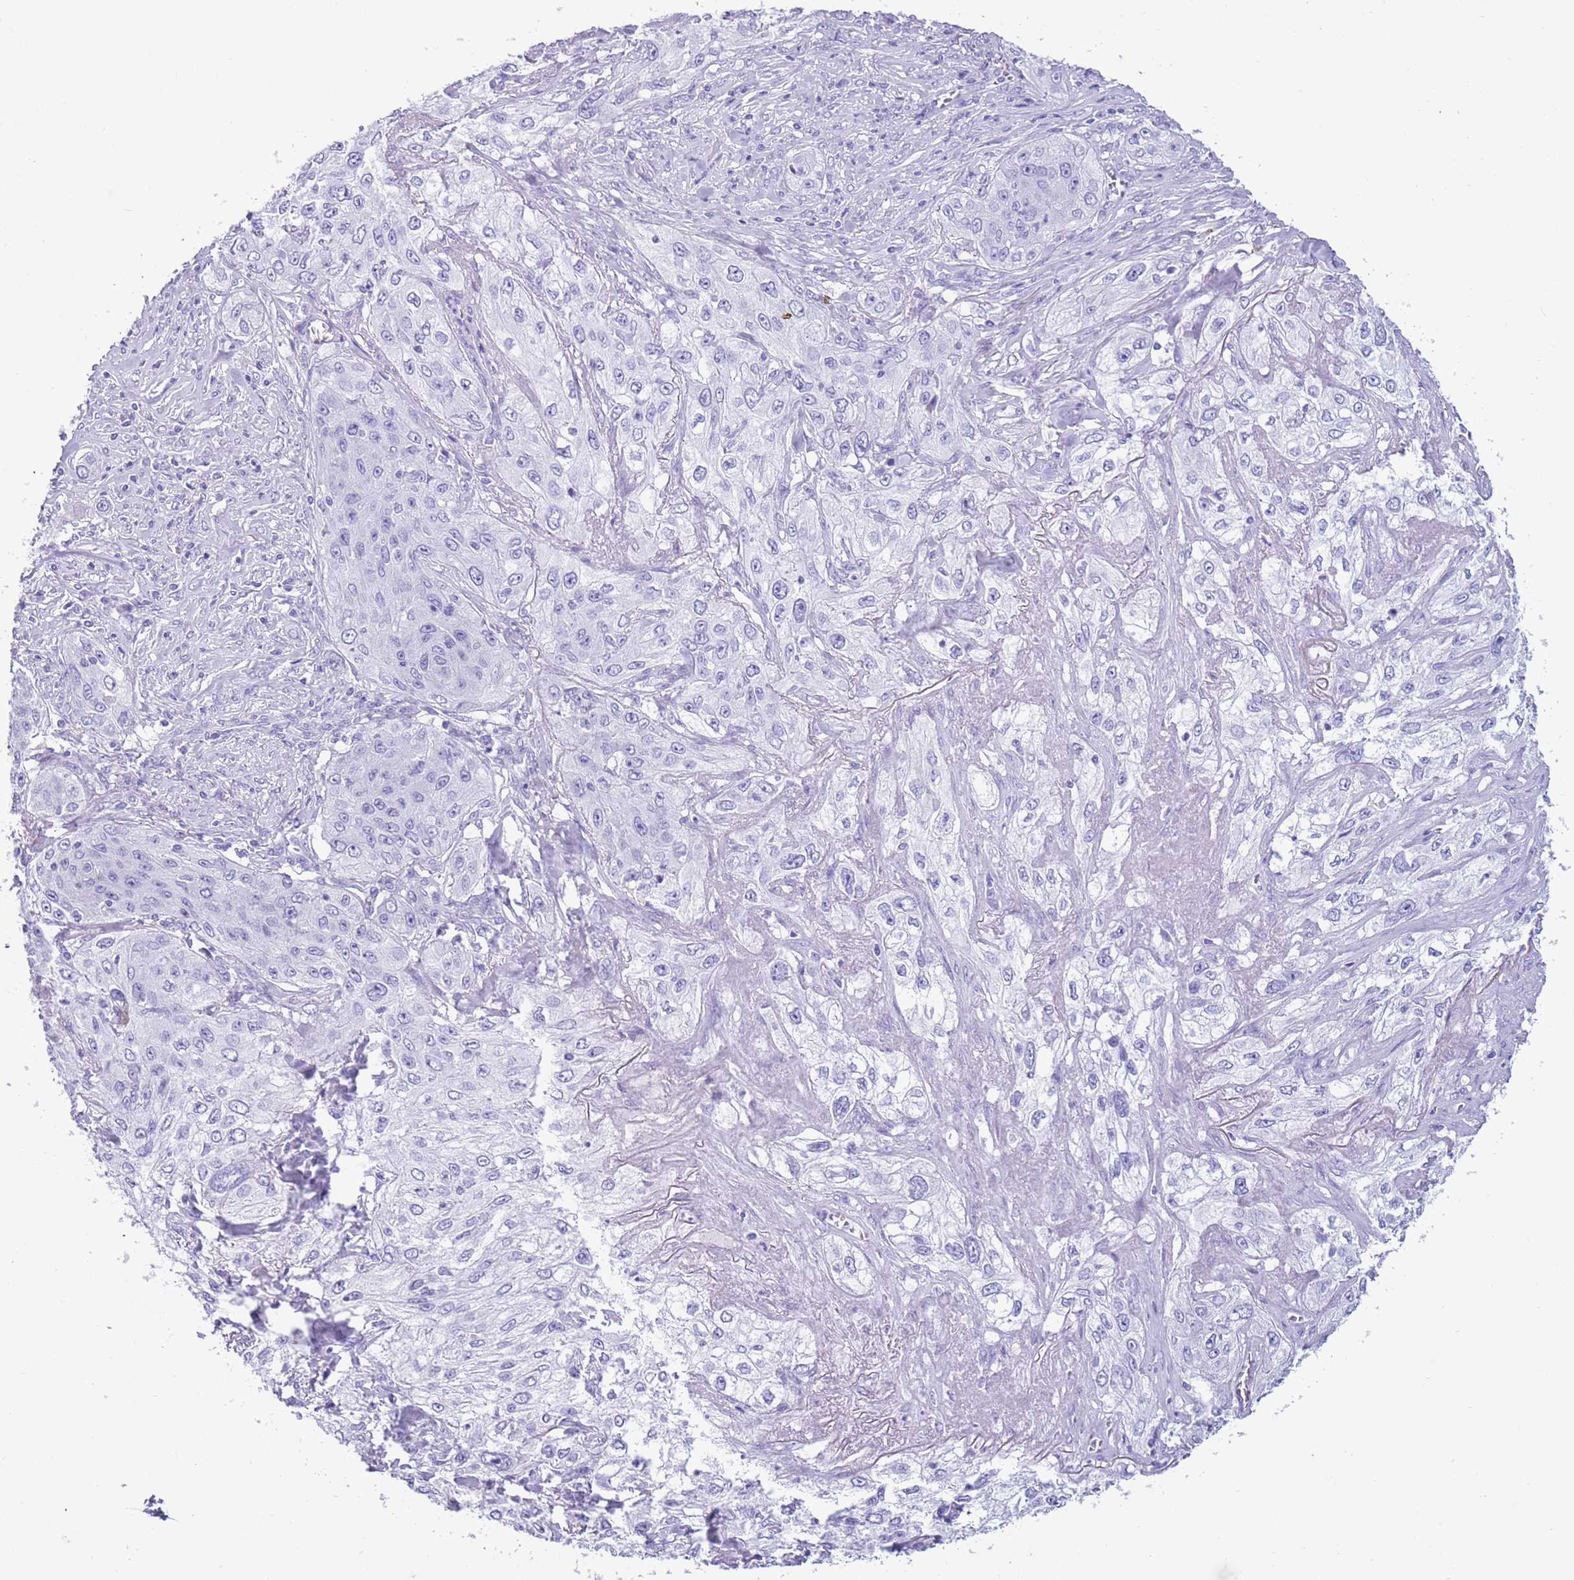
{"staining": {"intensity": "negative", "quantity": "none", "location": "none"}, "tissue": "lung cancer", "cell_type": "Tumor cells", "image_type": "cancer", "snomed": [{"axis": "morphology", "description": "Squamous cell carcinoma, NOS"}, {"axis": "topography", "description": "Lung"}], "caption": "Image shows no significant protein expression in tumor cells of lung squamous cell carcinoma. (Immunohistochemistry (ihc), brightfield microscopy, high magnification).", "gene": "TBC1D10B", "patient": {"sex": "female", "age": 69}}